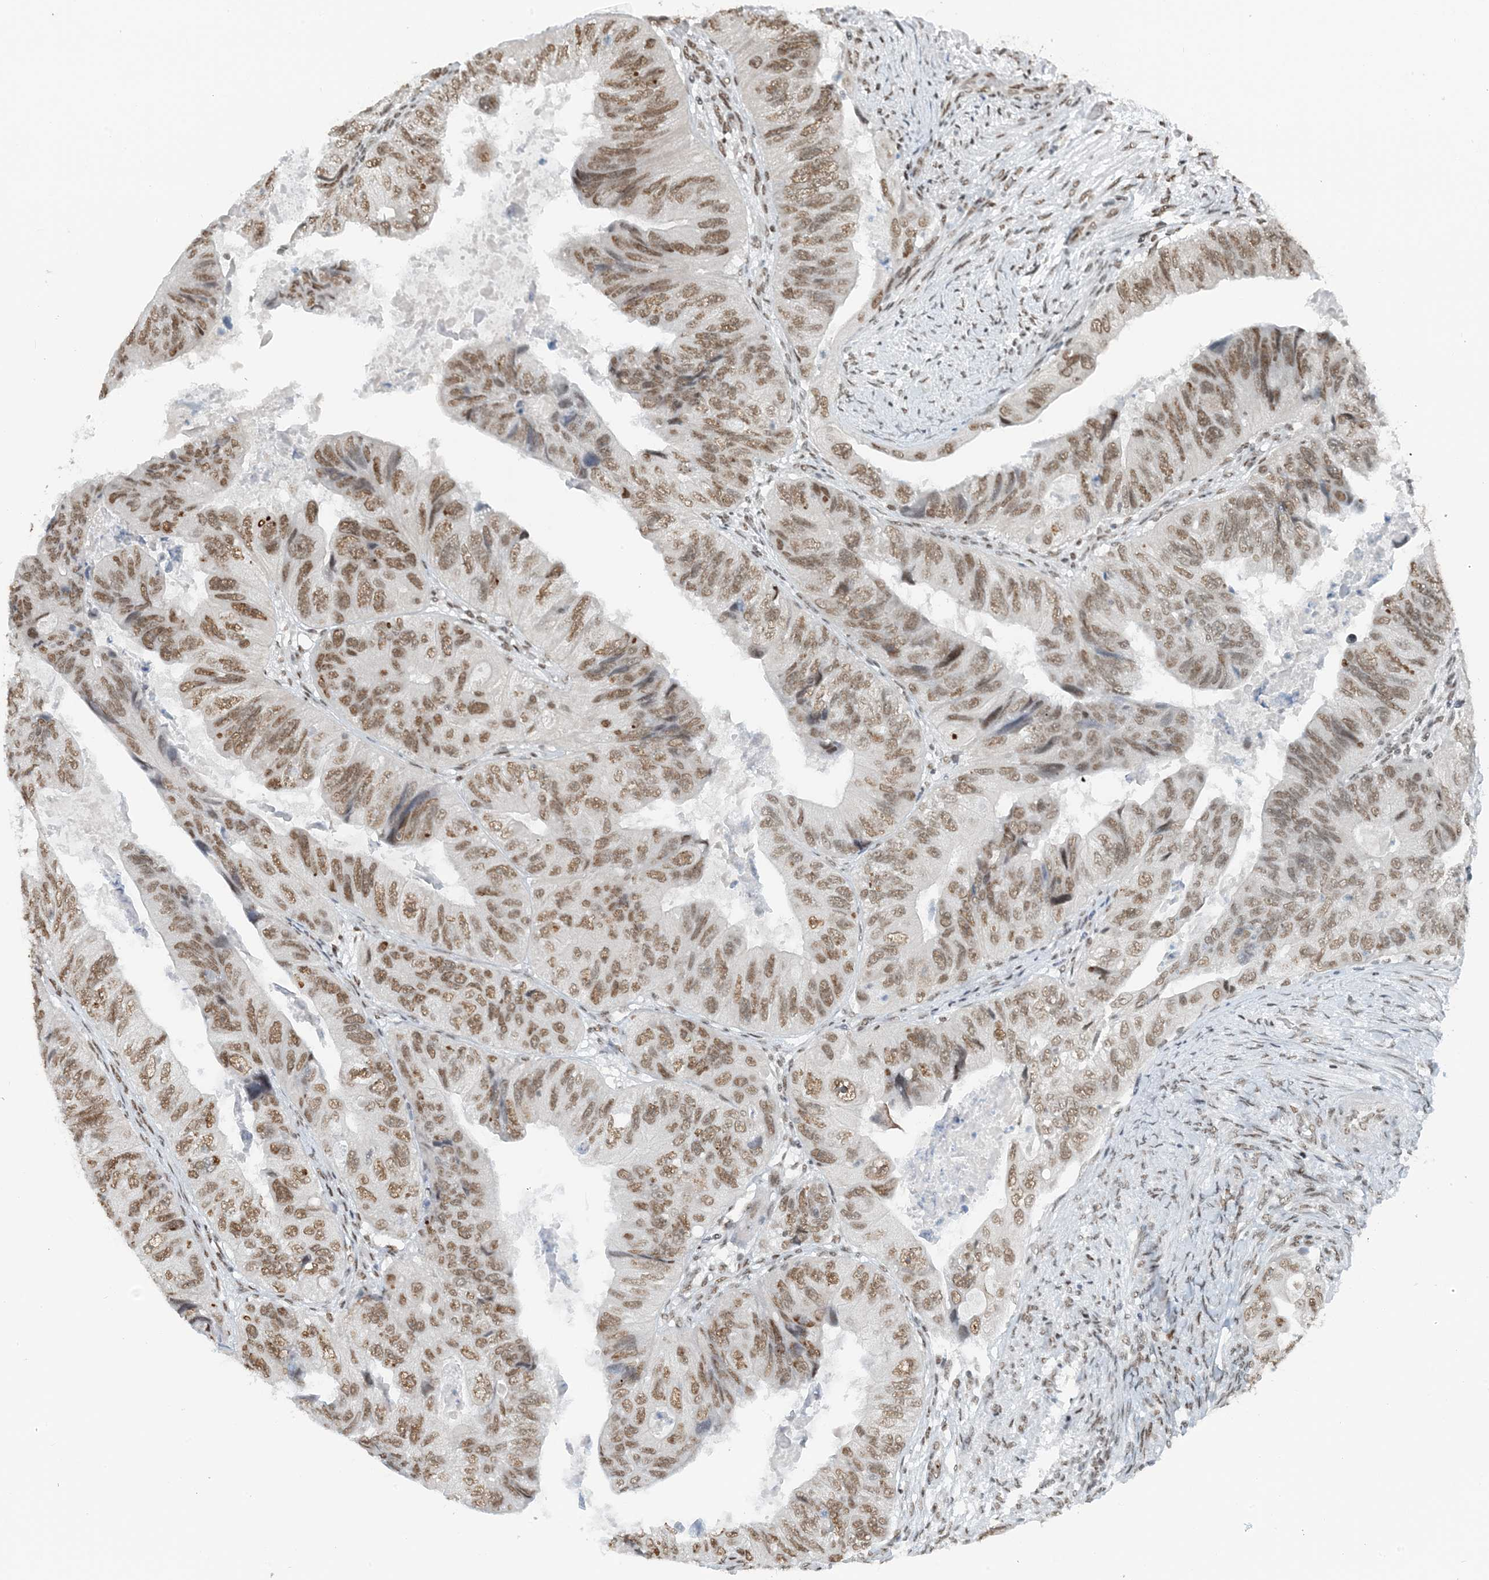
{"staining": {"intensity": "moderate", "quantity": ">75%", "location": "nuclear"}, "tissue": "colorectal cancer", "cell_type": "Tumor cells", "image_type": "cancer", "snomed": [{"axis": "morphology", "description": "Adenocarcinoma, NOS"}, {"axis": "topography", "description": "Rectum"}], "caption": "Colorectal cancer was stained to show a protein in brown. There is medium levels of moderate nuclear staining in approximately >75% of tumor cells. The protein is shown in brown color, while the nuclei are stained blue.", "gene": "ZNF500", "patient": {"sex": "male", "age": 63}}